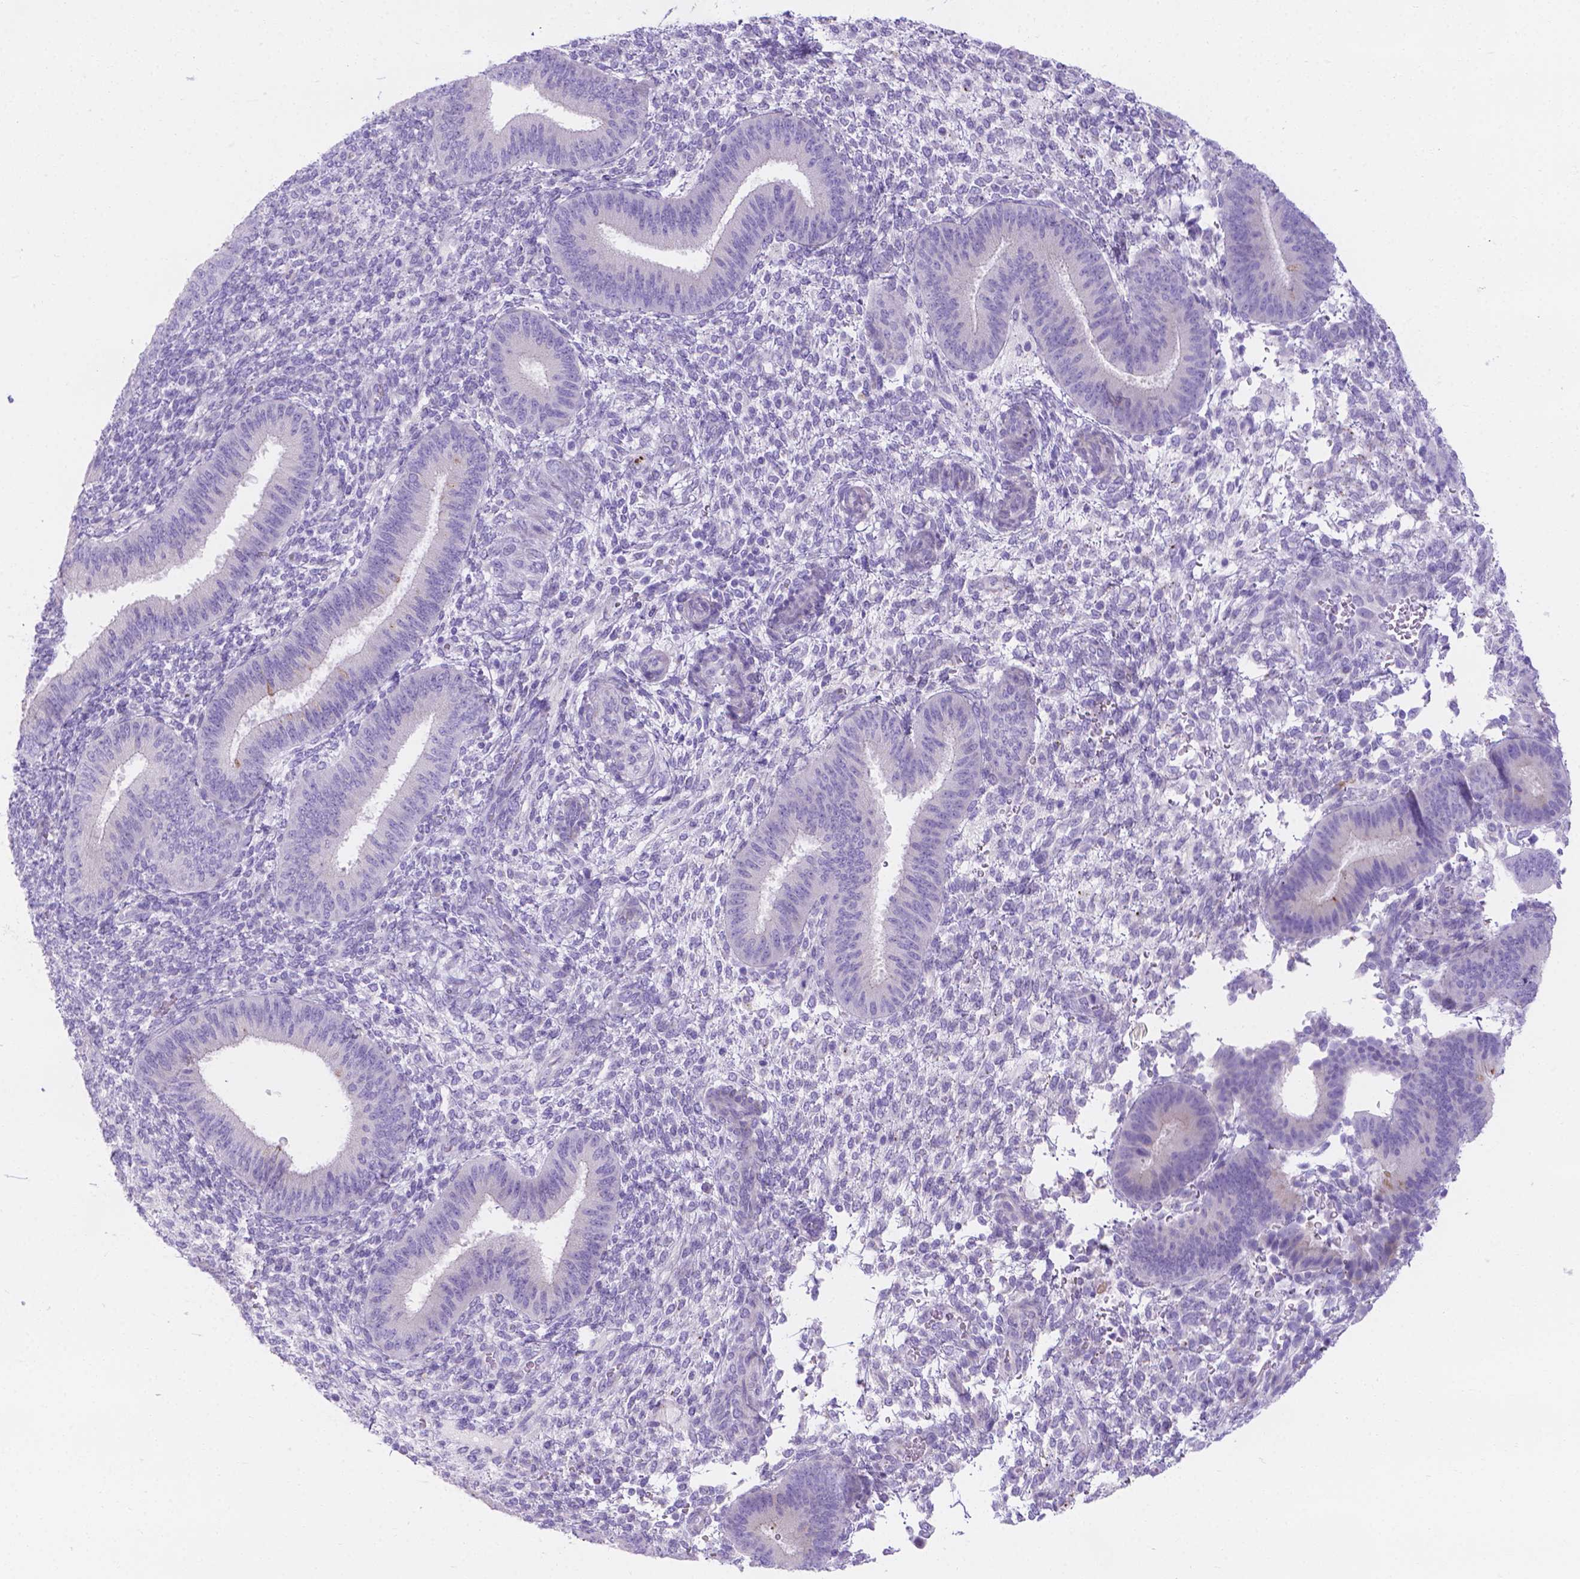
{"staining": {"intensity": "negative", "quantity": "none", "location": "none"}, "tissue": "endometrium", "cell_type": "Cells in endometrial stroma", "image_type": "normal", "snomed": [{"axis": "morphology", "description": "Normal tissue, NOS"}, {"axis": "topography", "description": "Endometrium"}], "caption": "Immunohistochemical staining of benign human endometrium shows no significant expression in cells in endometrial stroma. (DAB (3,3'-diaminobenzidine) IHC, high magnification).", "gene": "MLN", "patient": {"sex": "female", "age": 39}}